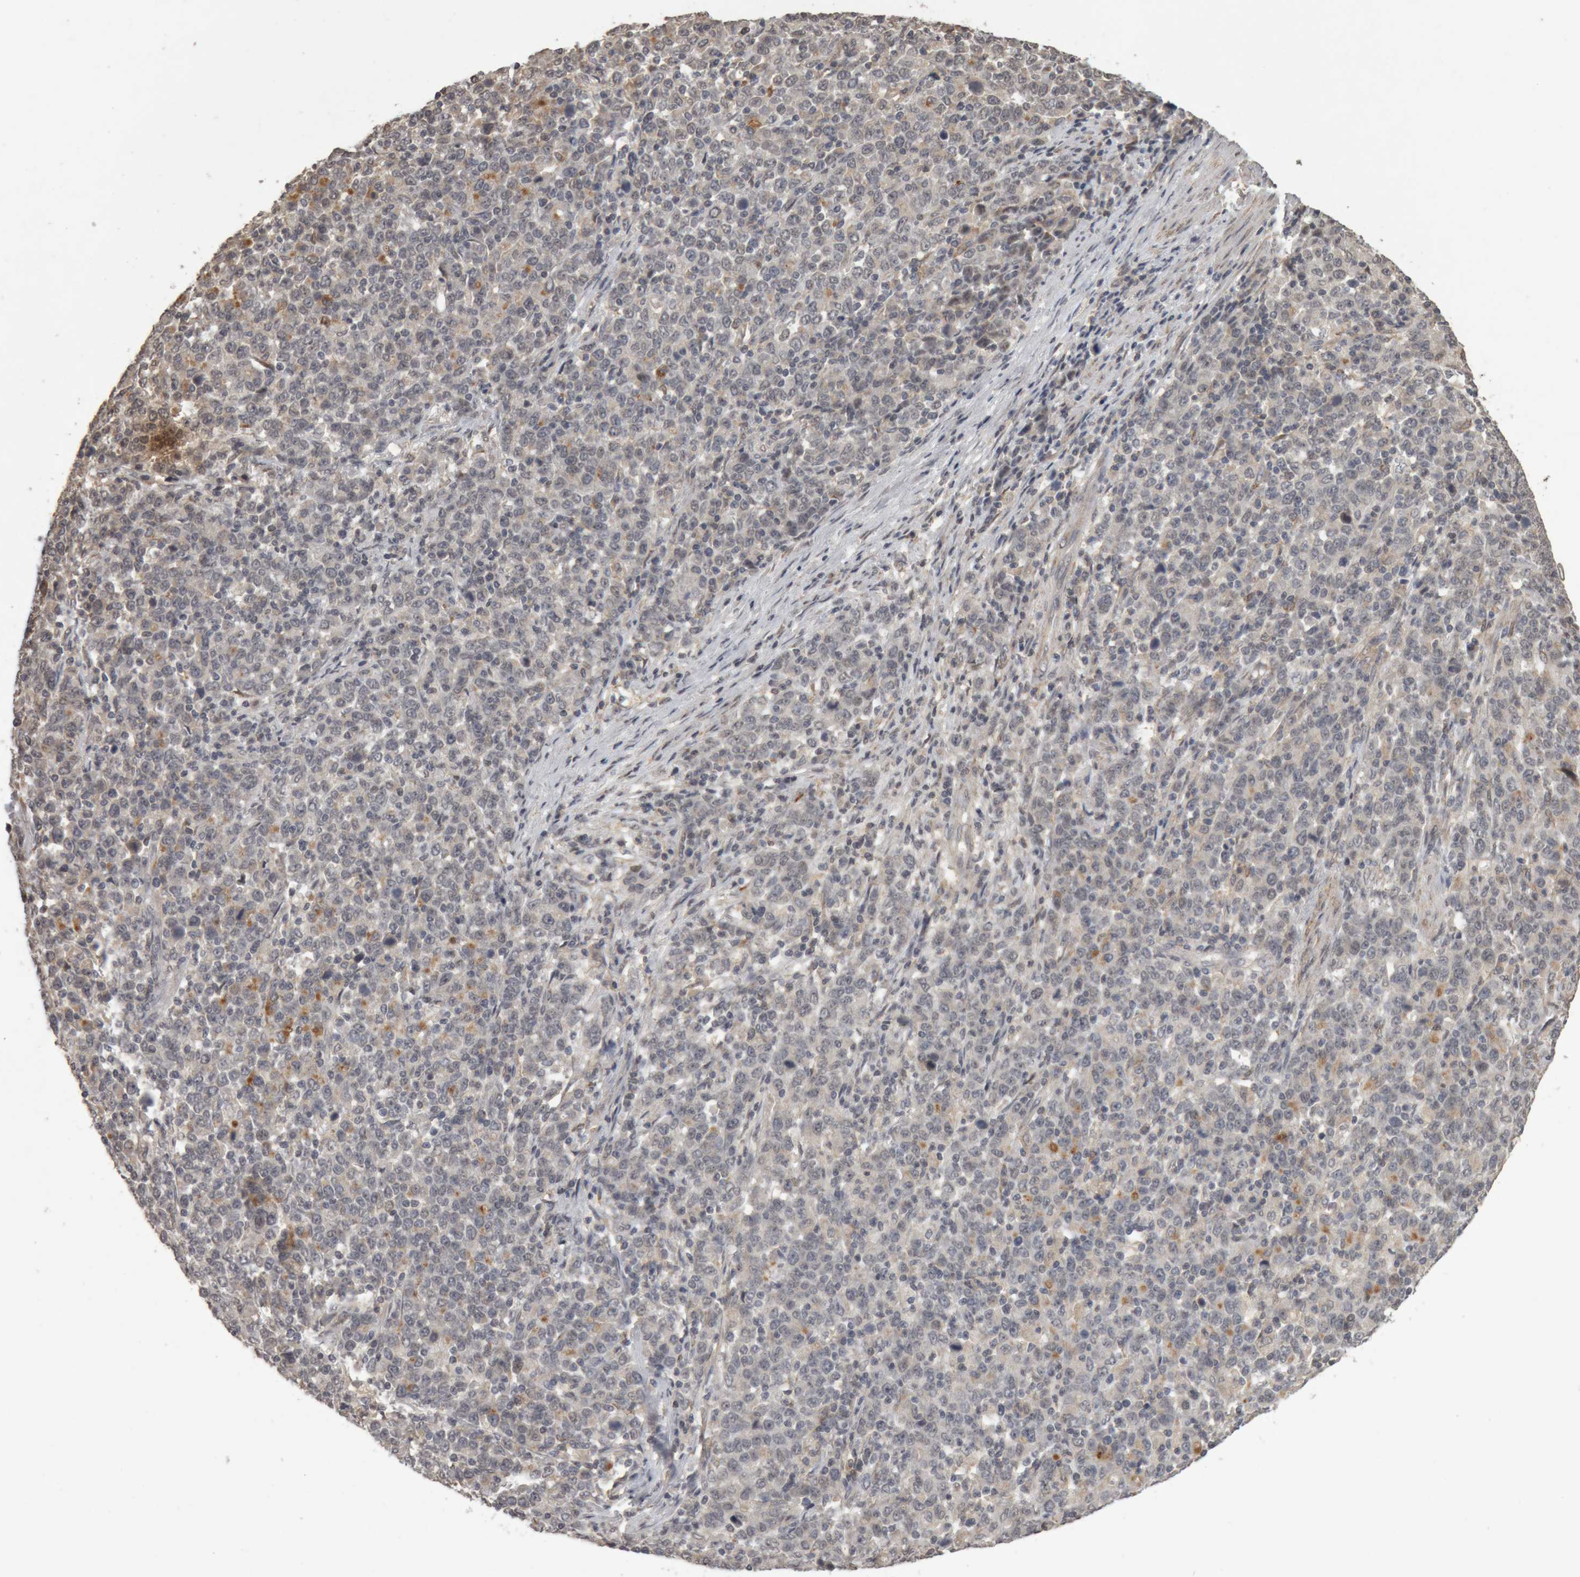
{"staining": {"intensity": "negative", "quantity": "none", "location": "none"}, "tissue": "stomach cancer", "cell_type": "Tumor cells", "image_type": "cancer", "snomed": [{"axis": "morphology", "description": "Adenocarcinoma, NOS"}, {"axis": "topography", "description": "Stomach, upper"}], "caption": "This image is of stomach adenocarcinoma stained with immunohistochemistry to label a protein in brown with the nuclei are counter-stained blue. There is no positivity in tumor cells.", "gene": "MEP1A", "patient": {"sex": "male", "age": 69}}